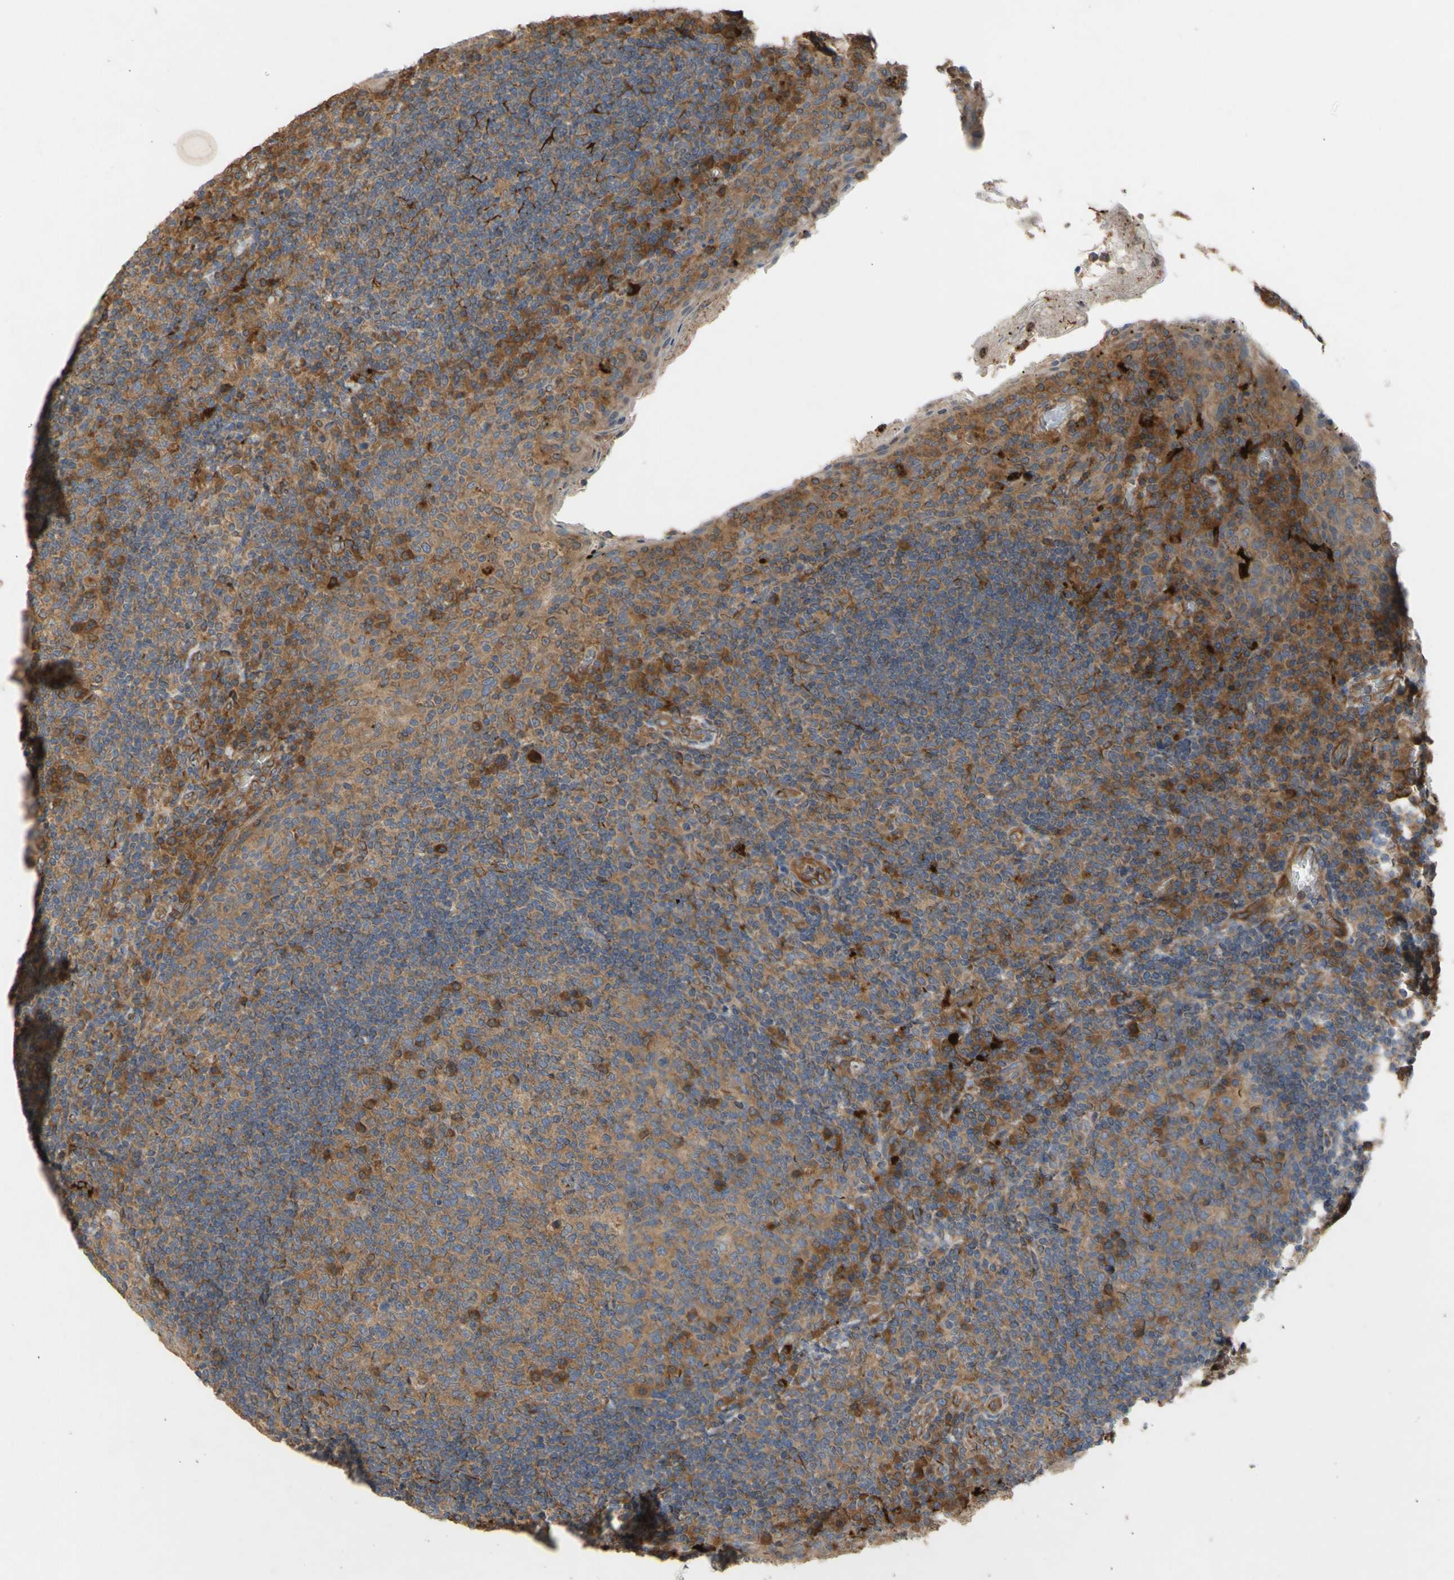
{"staining": {"intensity": "moderate", "quantity": ">75%", "location": "cytoplasmic/membranous"}, "tissue": "tonsil", "cell_type": "Germinal center cells", "image_type": "normal", "snomed": [{"axis": "morphology", "description": "Normal tissue, NOS"}, {"axis": "topography", "description": "Tonsil"}], "caption": "Protein staining shows moderate cytoplasmic/membranous expression in approximately >75% of germinal center cells in normal tonsil. Using DAB (brown) and hematoxylin (blue) stains, captured at high magnification using brightfield microscopy.", "gene": "EIF2S3", "patient": {"sex": "male", "age": 17}}